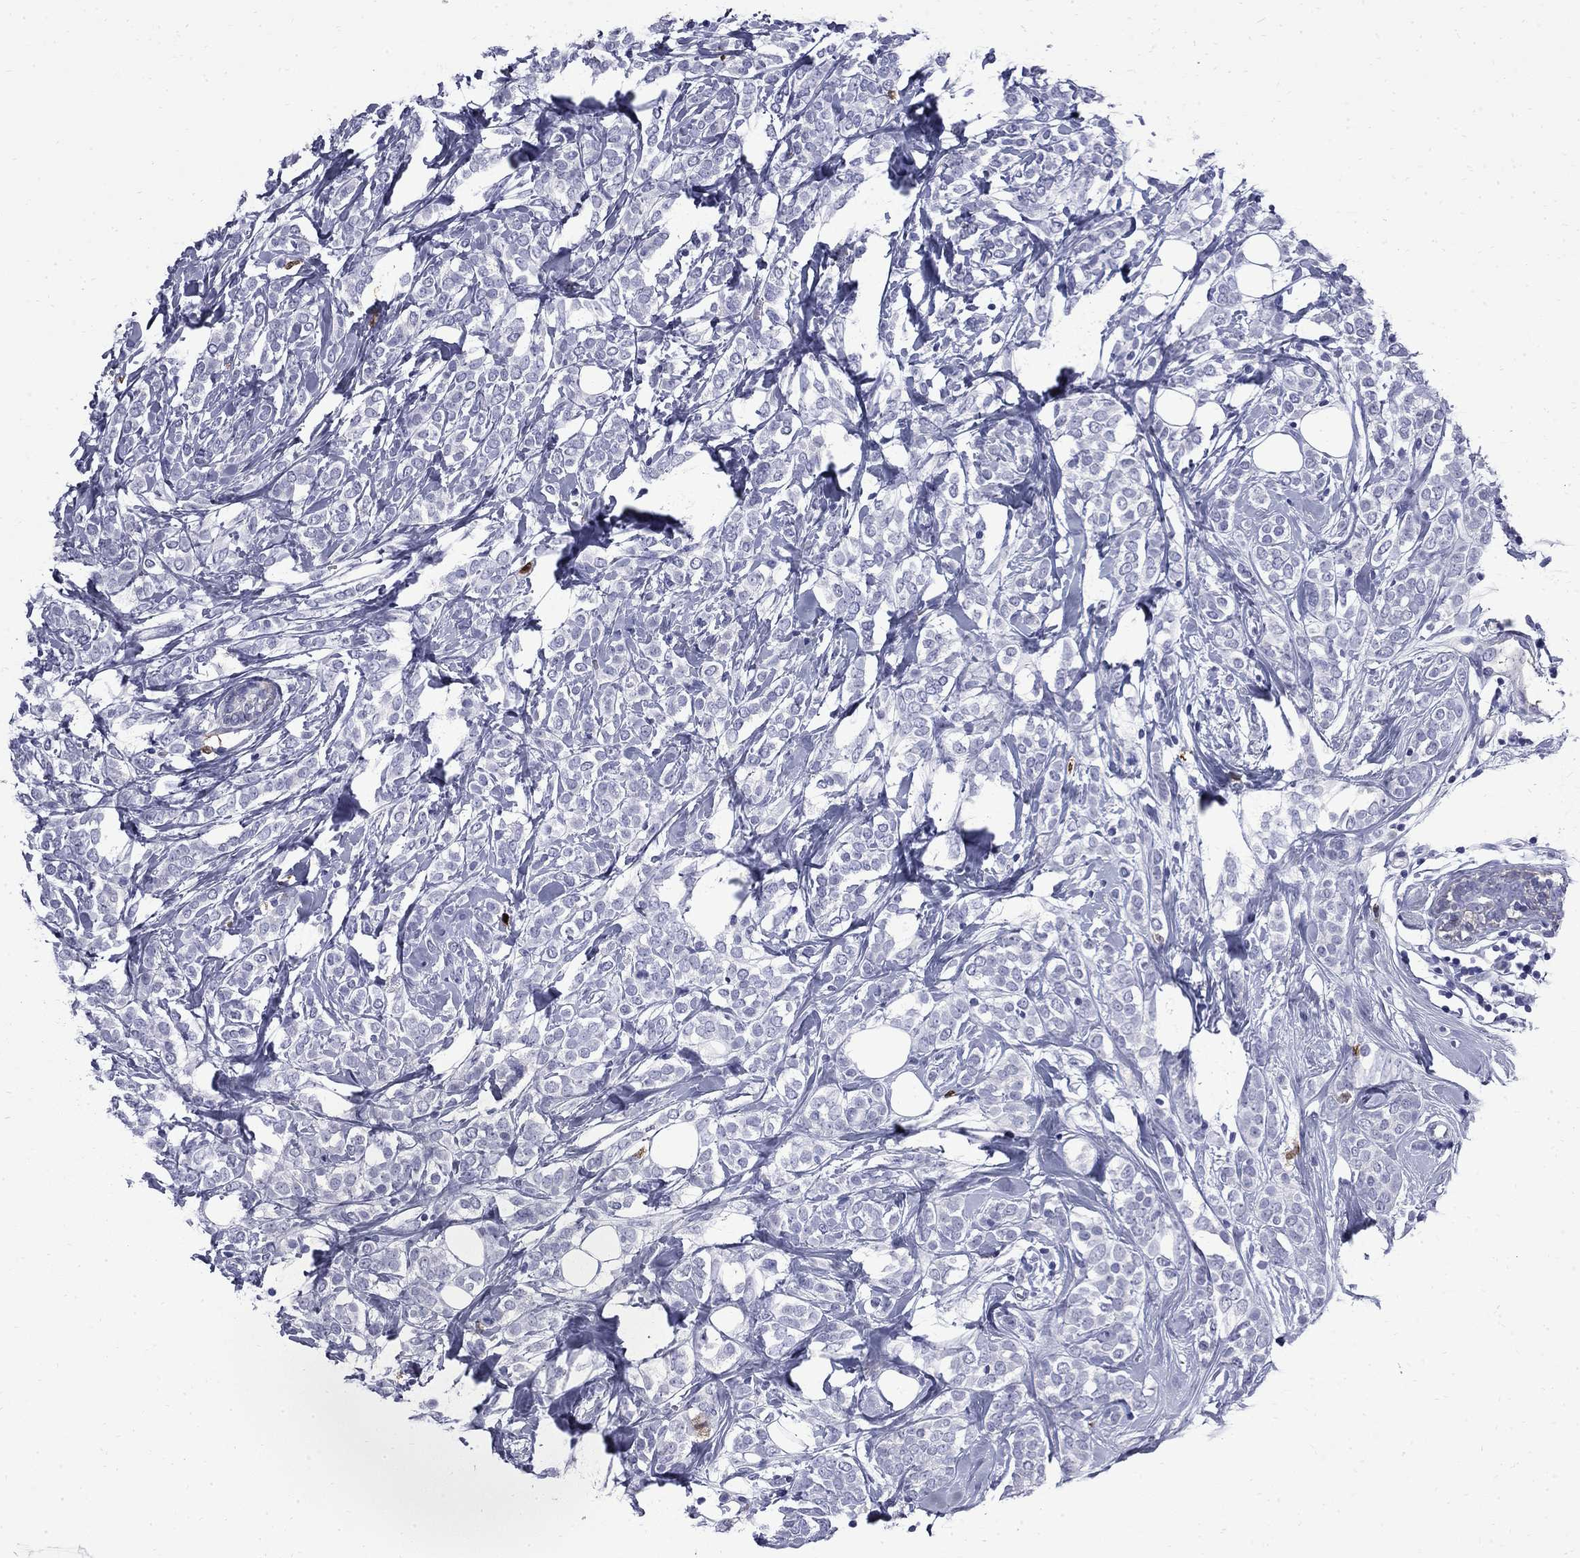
{"staining": {"intensity": "negative", "quantity": "none", "location": "none"}, "tissue": "breast cancer", "cell_type": "Tumor cells", "image_type": "cancer", "snomed": [{"axis": "morphology", "description": "Lobular carcinoma"}, {"axis": "topography", "description": "Breast"}], "caption": "Photomicrograph shows no significant protein expression in tumor cells of breast lobular carcinoma. (Brightfield microscopy of DAB (3,3'-diaminobenzidine) immunohistochemistry (IHC) at high magnification).", "gene": "TRIM29", "patient": {"sex": "female", "age": 49}}